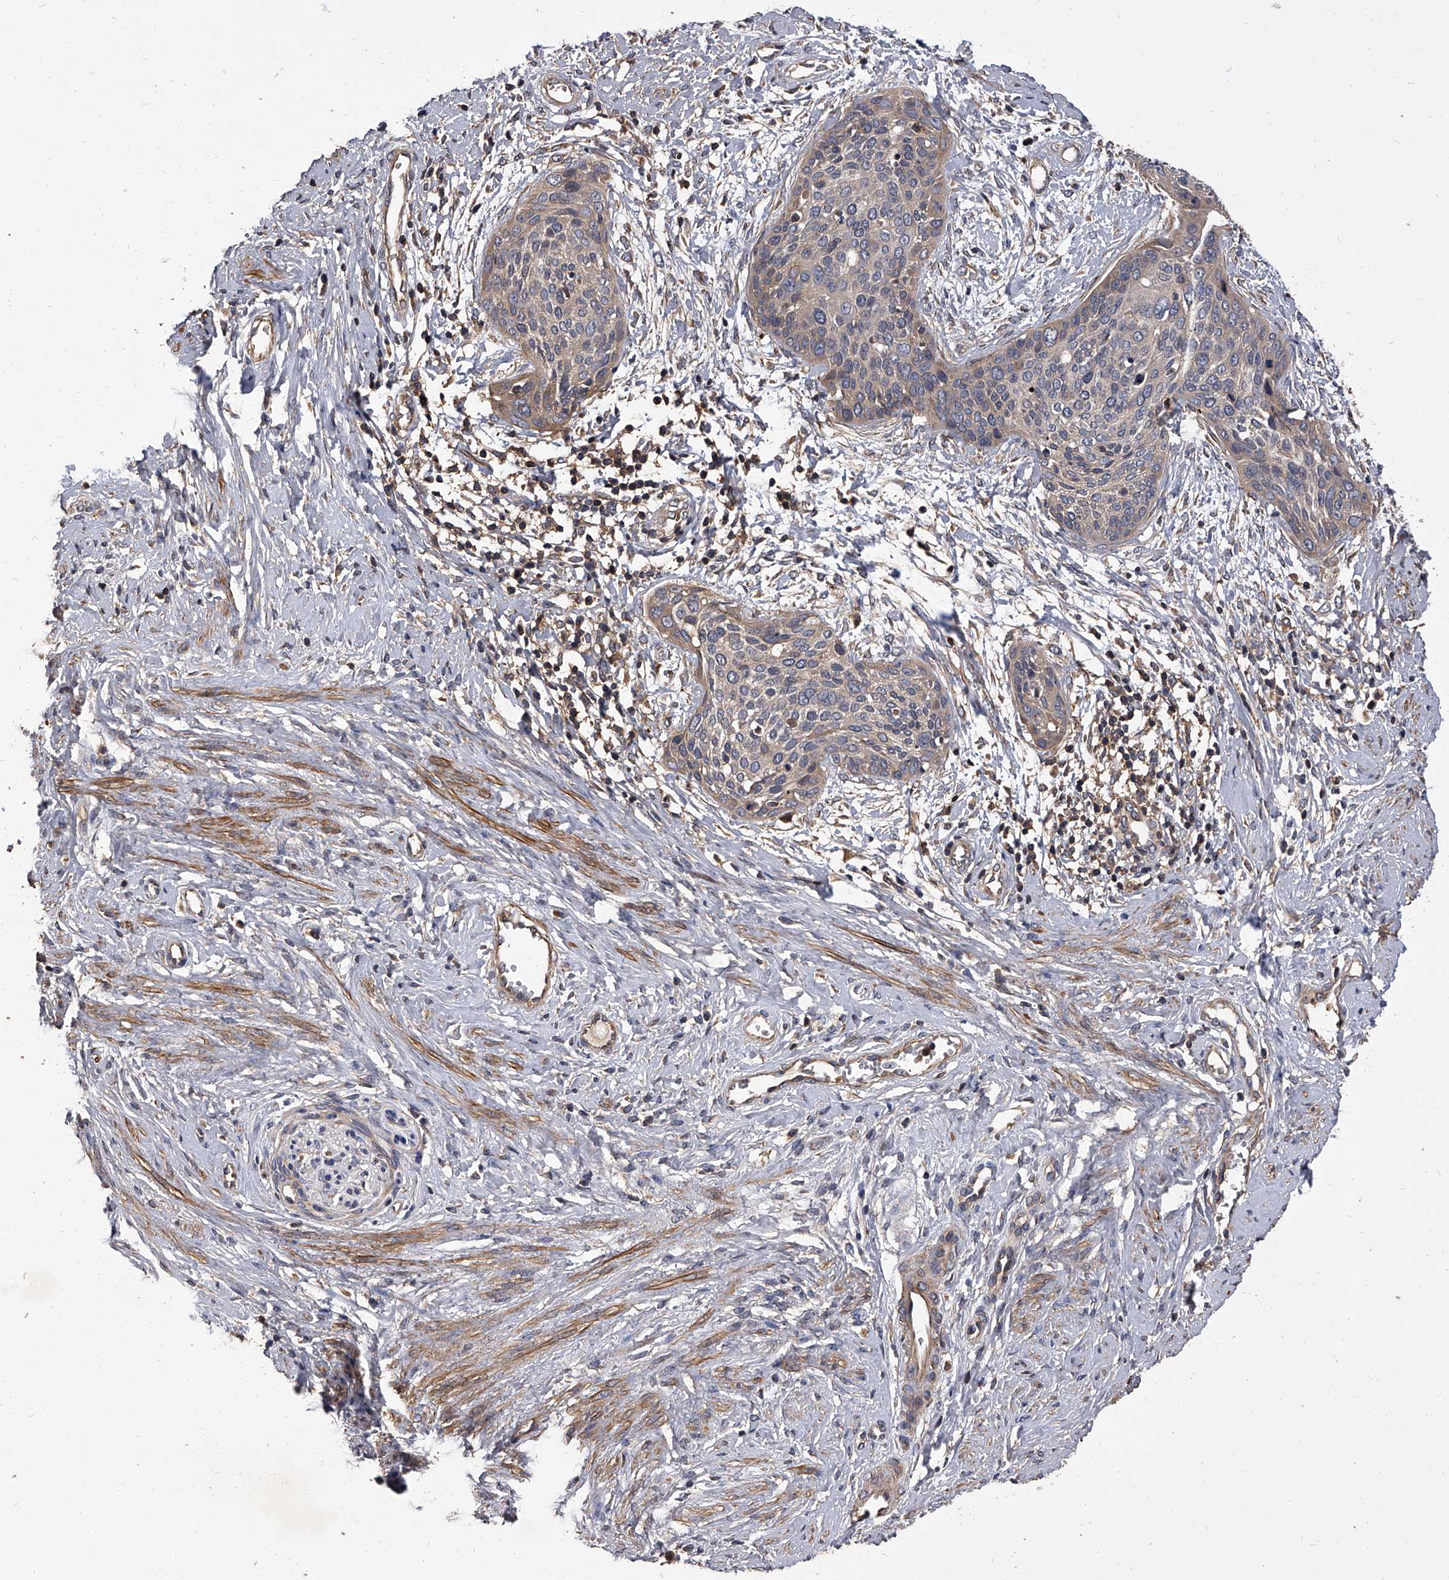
{"staining": {"intensity": "weak", "quantity": "<25%", "location": "cytoplasmic/membranous"}, "tissue": "cervical cancer", "cell_type": "Tumor cells", "image_type": "cancer", "snomed": [{"axis": "morphology", "description": "Squamous cell carcinoma, NOS"}, {"axis": "topography", "description": "Cervix"}], "caption": "Squamous cell carcinoma (cervical) was stained to show a protein in brown. There is no significant staining in tumor cells.", "gene": "STK36", "patient": {"sex": "female", "age": 37}}